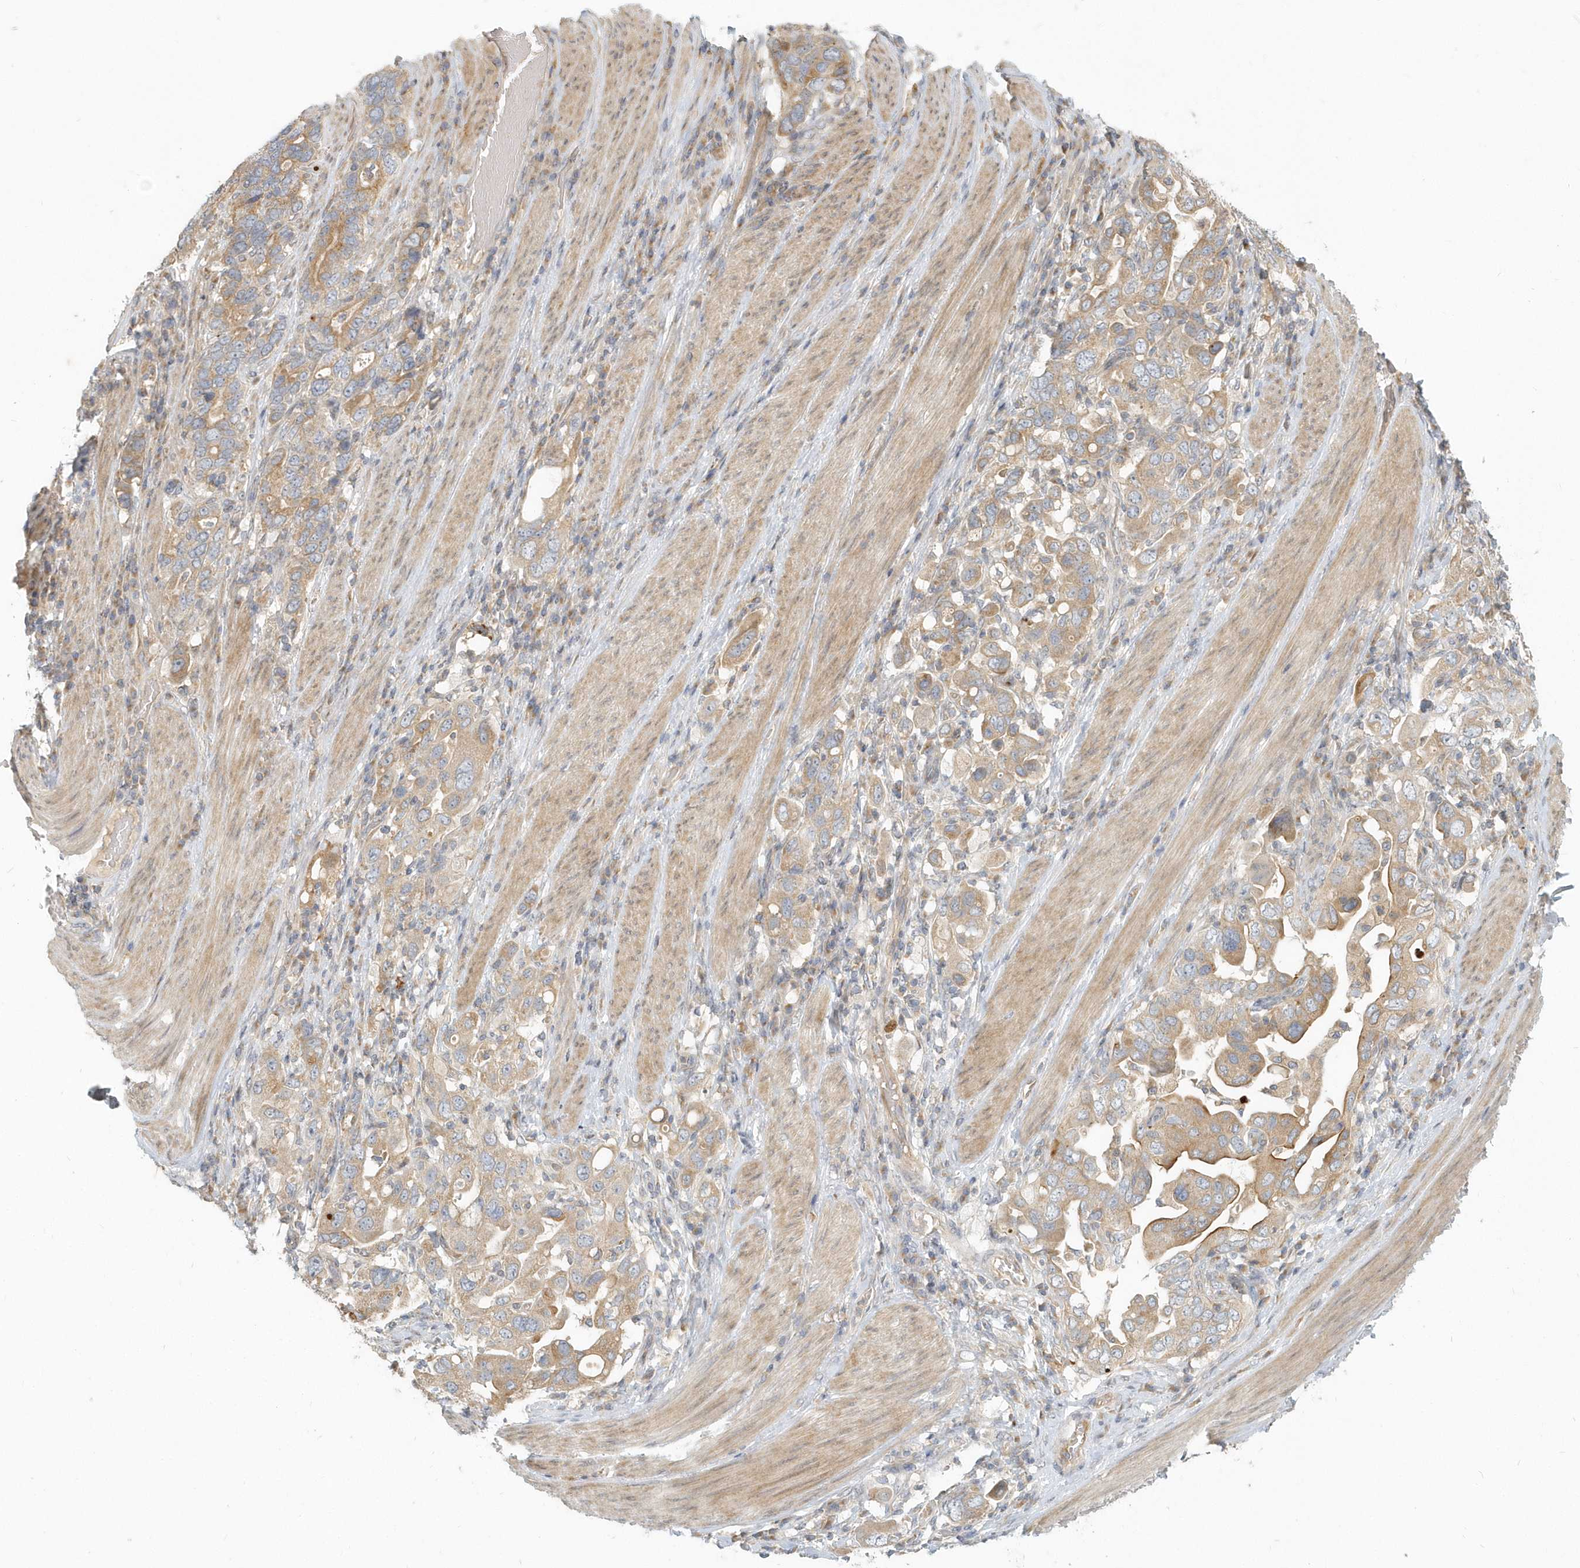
{"staining": {"intensity": "moderate", "quantity": ">75%", "location": "cytoplasmic/membranous"}, "tissue": "stomach cancer", "cell_type": "Tumor cells", "image_type": "cancer", "snomed": [{"axis": "morphology", "description": "Adenocarcinoma, NOS"}, {"axis": "topography", "description": "Stomach, upper"}], "caption": "IHC histopathology image of neoplastic tissue: human stomach adenocarcinoma stained using immunohistochemistry (IHC) displays medium levels of moderate protein expression localized specifically in the cytoplasmic/membranous of tumor cells, appearing as a cytoplasmic/membranous brown color.", "gene": "NAPB", "patient": {"sex": "male", "age": 62}}